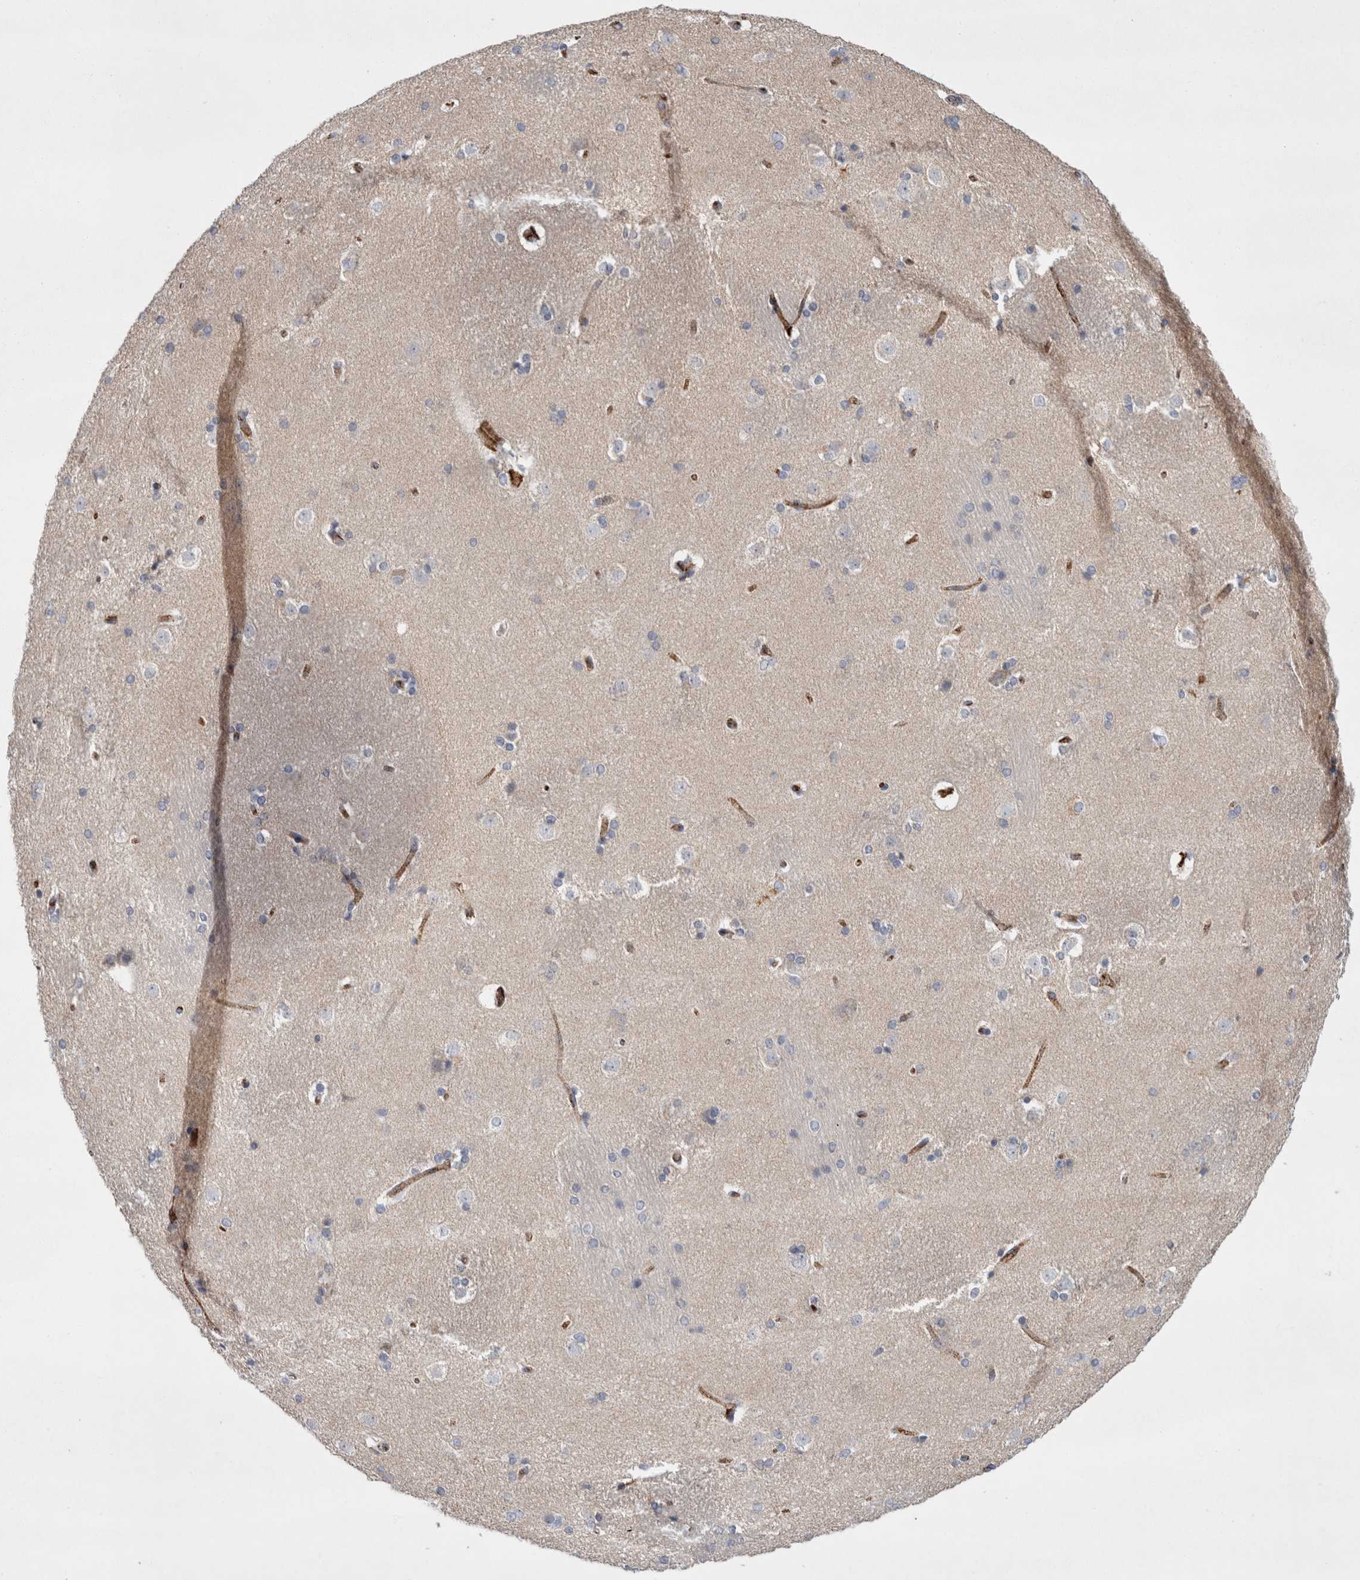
{"staining": {"intensity": "negative", "quantity": "none", "location": "none"}, "tissue": "caudate", "cell_type": "Glial cells", "image_type": "normal", "snomed": [{"axis": "morphology", "description": "Normal tissue, NOS"}, {"axis": "topography", "description": "Lateral ventricle wall"}], "caption": "Immunohistochemical staining of normal human caudate displays no significant positivity in glial cells.", "gene": "IARS2", "patient": {"sex": "female", "age": 19}}